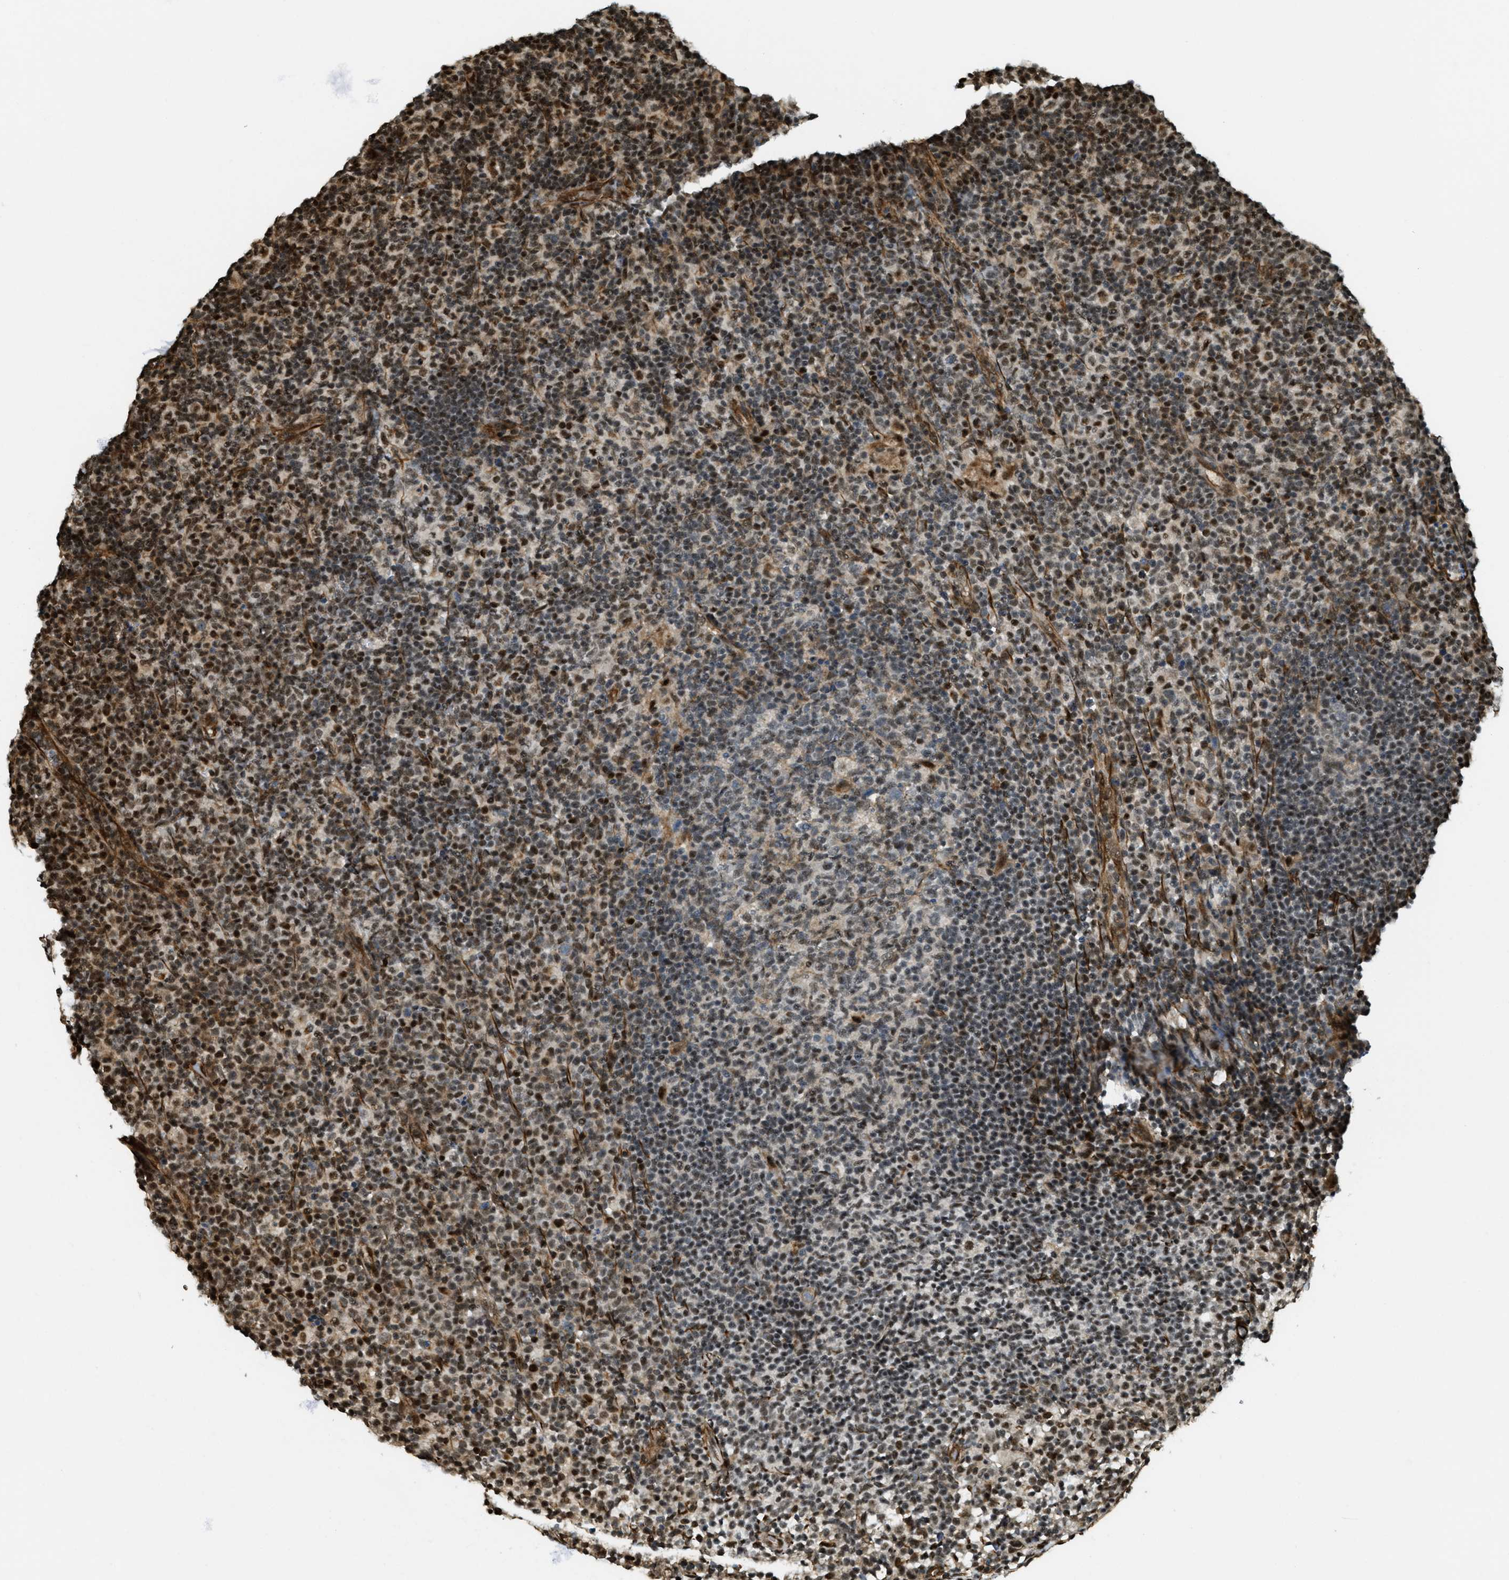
{"staining": {"intensity": "strong", "quantity": "25%-75%", "location": "nuclear"}, "tissue": "lymph node", "cell_type": "Germinal center cells", "image_type": "normal", "snomed": [{"axis": "morphology", "description": "Normal tissue, NOS"}, {"axis": "morphology", "description": "Inflammation, NOS"}, {"axis": "topography", "description": "Lymph node"}], "caption": "Normal lymph node demonstrates strong nuclear expression in about 25%-75% of germinal center cells, visualized by immunohistochemistry. The staining is performed using DAB (3,3'-diaminobenzidine) brown chromogen to label protein expression. The nuclei are counter-stained blue using hematoxylin.", "gene": "CFAP36", "patient": {"sex": "male", "age": 55}}